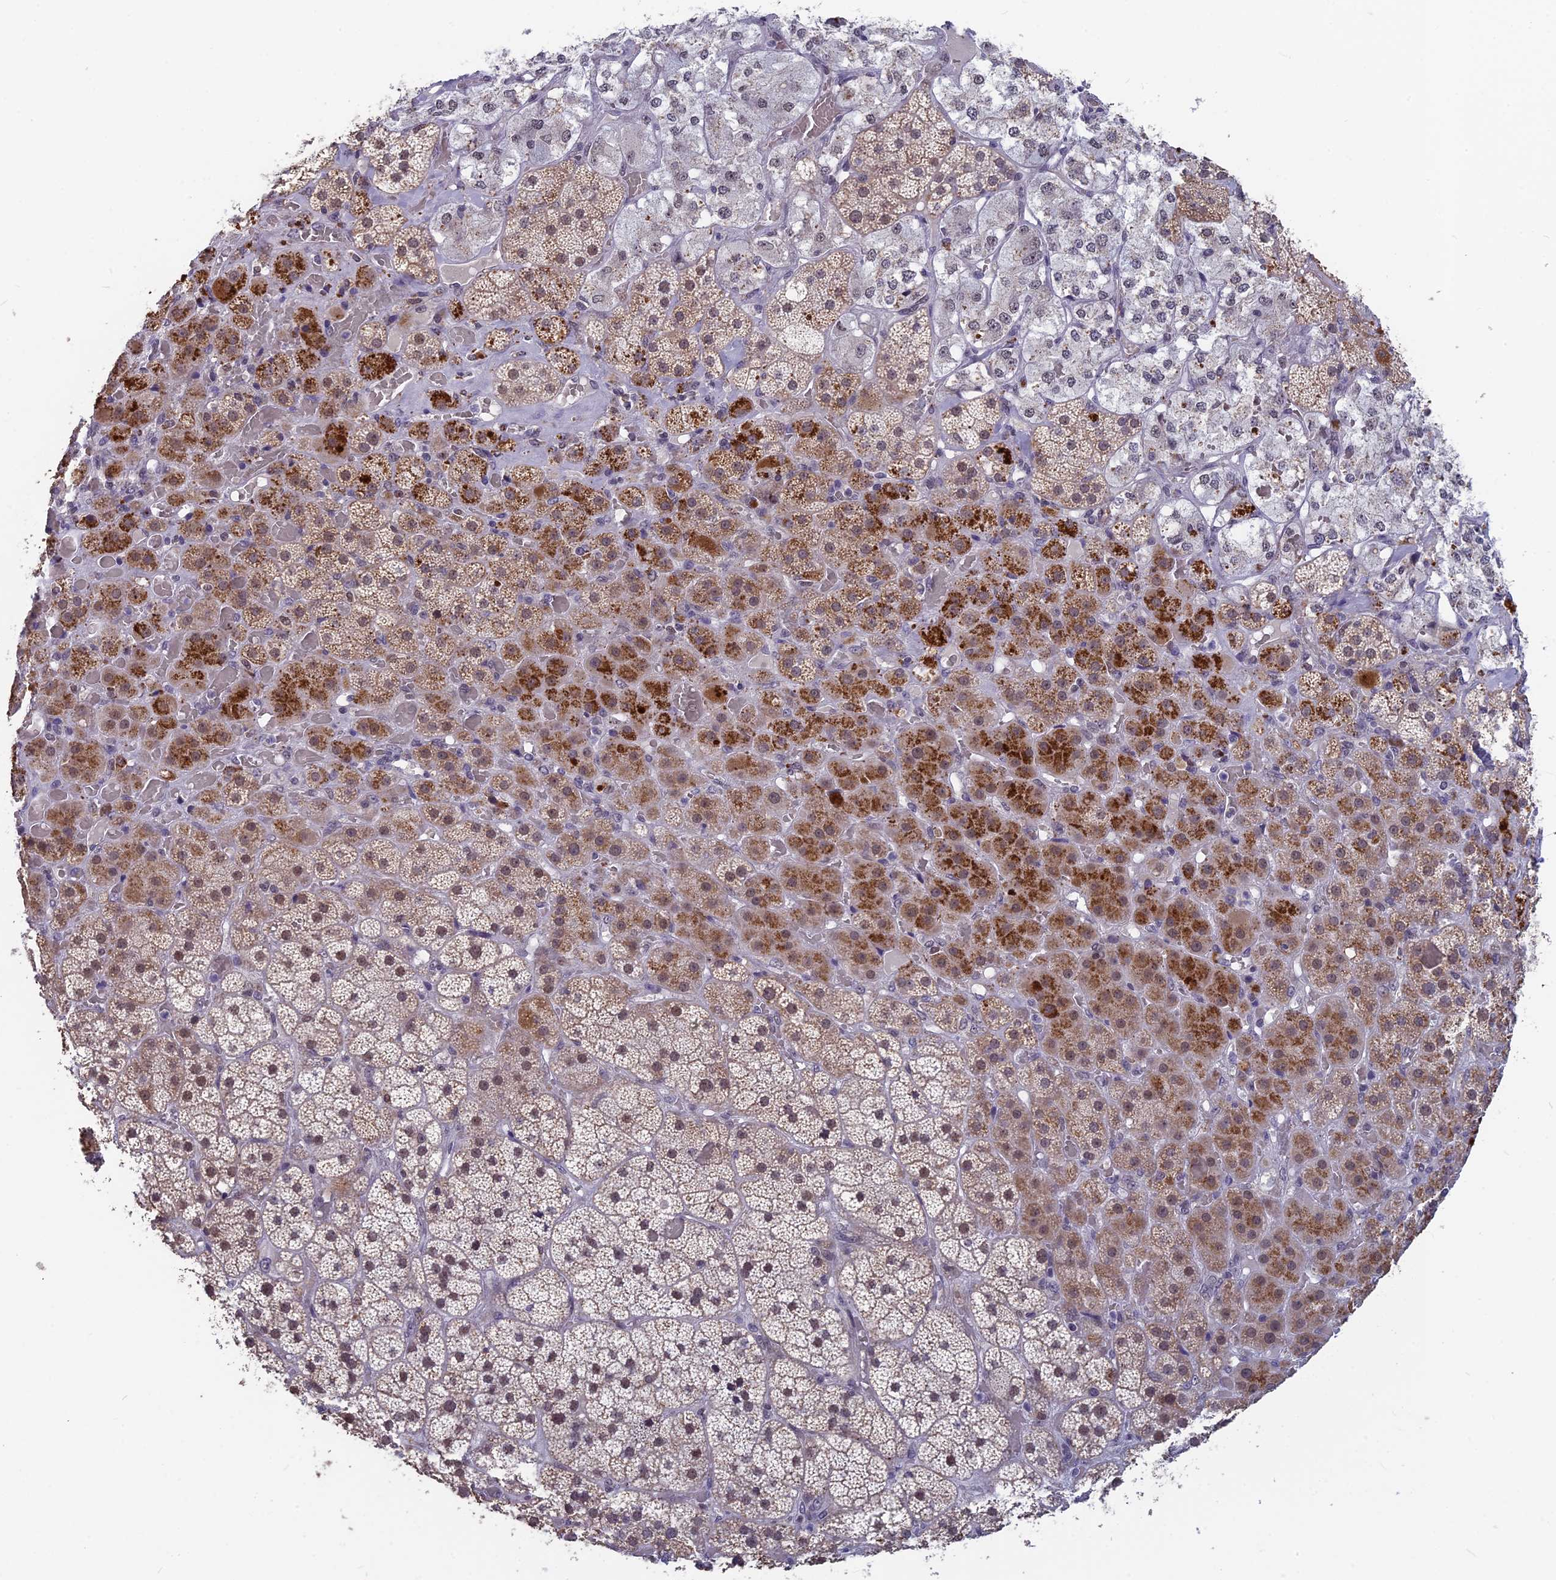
{"staining": {"intensity": "moderate", "quantity": ">75%", "location": "cytoplasmic/membranous,nuclear"}, "tissue": "adrenal gland", "cell_type": "Glandular cells", "image_type": "normal", "snomed": [{"axis": "morphology", "description": "Normal tissue, NOS"}, {"axis": "topography", "description": "Adrenal gland"}], "caption": "Human adrenal gland stained with a brown dye demonstrates moderate cytoplasmic/membranous,nuclear positive positivity in approximately >75% of glandular cells.", "gene": "MT", "patient": {"sex": "male", "age": 57}}